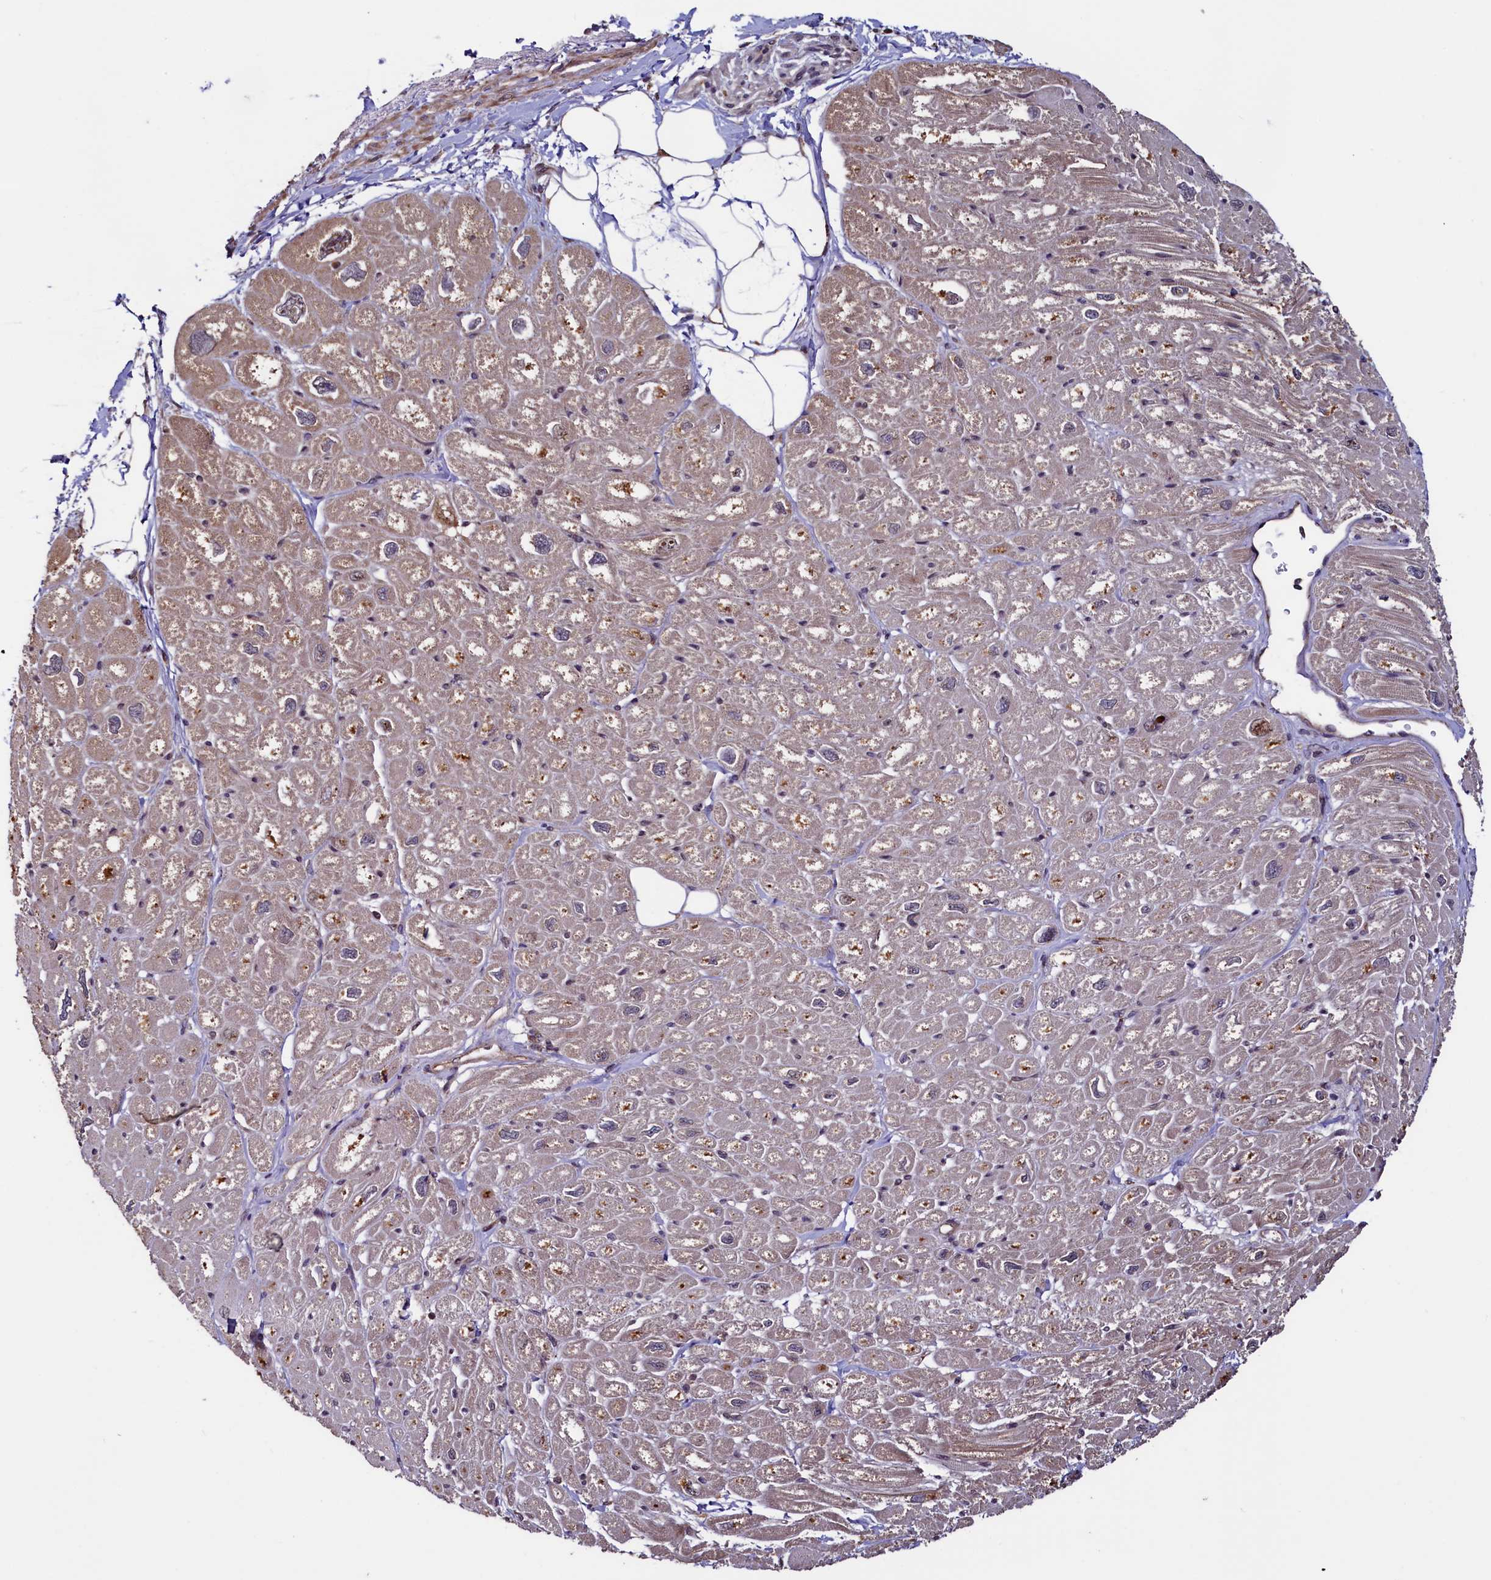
{"staining": {"intensity": "moderate", "quantity": "<25%", "location": "cytoplasmic/membranous"}, "tissue": "heart muscle", "cell_type": "Cardiomyocytes", "image_type": "normal", "snomed": [{"axis": "morphology", "description": "Normal tissue, NOS"}, {"axis": "topography", "description": "Heart"}], "caption": "Immunohistochemical staining of unremarkable heart muscle displays low levels of moderate cytoplasmic/membranous expression in about <25% of cardiomyocytes.", "gene": "RBFA", "patient": {"sex": "male", "age": 50}}